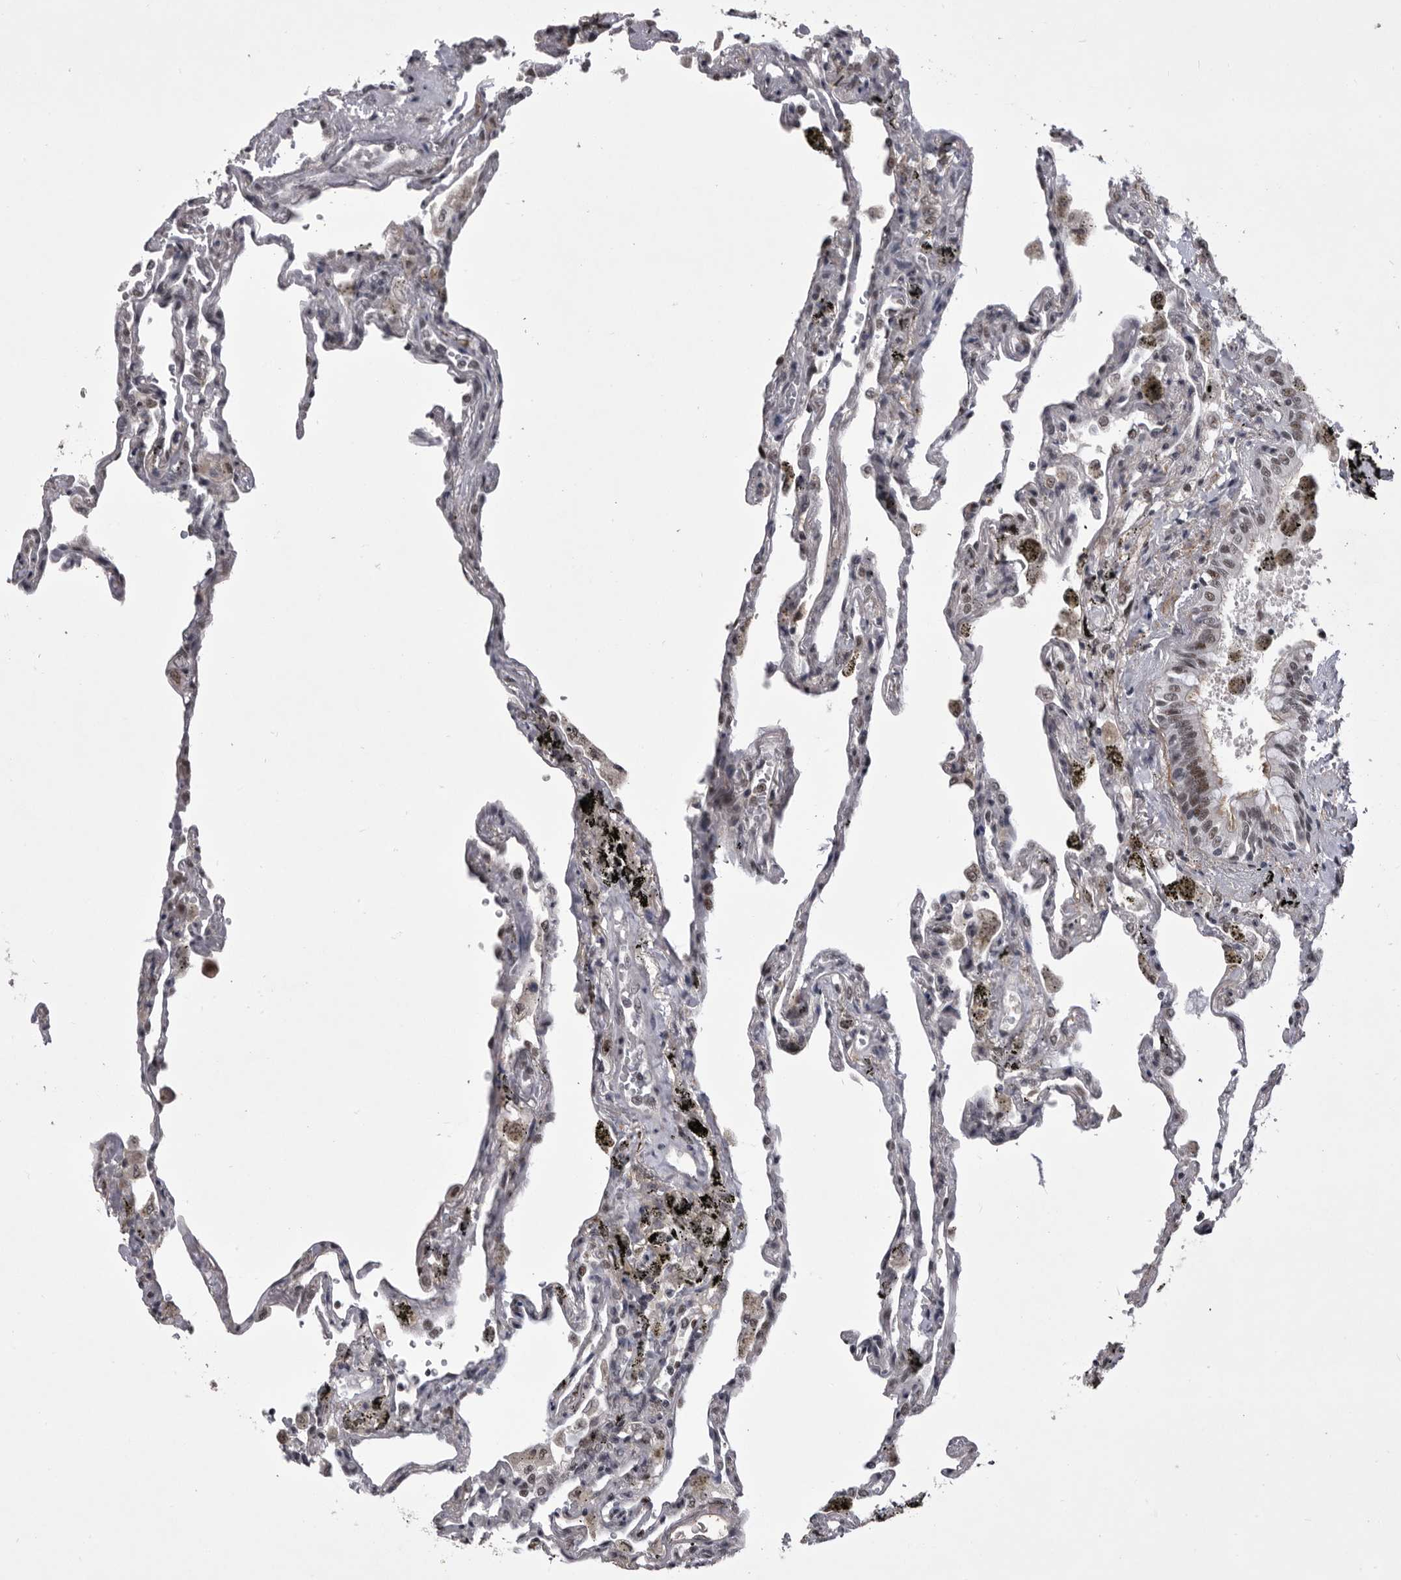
{"staining": {"intensity": "negative", "quantity": "none", "location": "none"}, "tissue": "lung", "cell_type": "Alveolar cells", "image_type": "normal", "snomed": [{"axis": "morphology", "description": "Normal tissue, NOS"}, {"axis": "topography", "description": "Lung"}], "caption": "DAB (3,3'-diaminobenzidine) immunohistochemical staining of benign lung demonstrates no significant positivity in alveolar cells. (DAB (3,3'-diaminobenzidine) IHC with hematoxylin counter stain).", "gene": "PRPF3", "patient": {"sex": "male", "age": 59}}